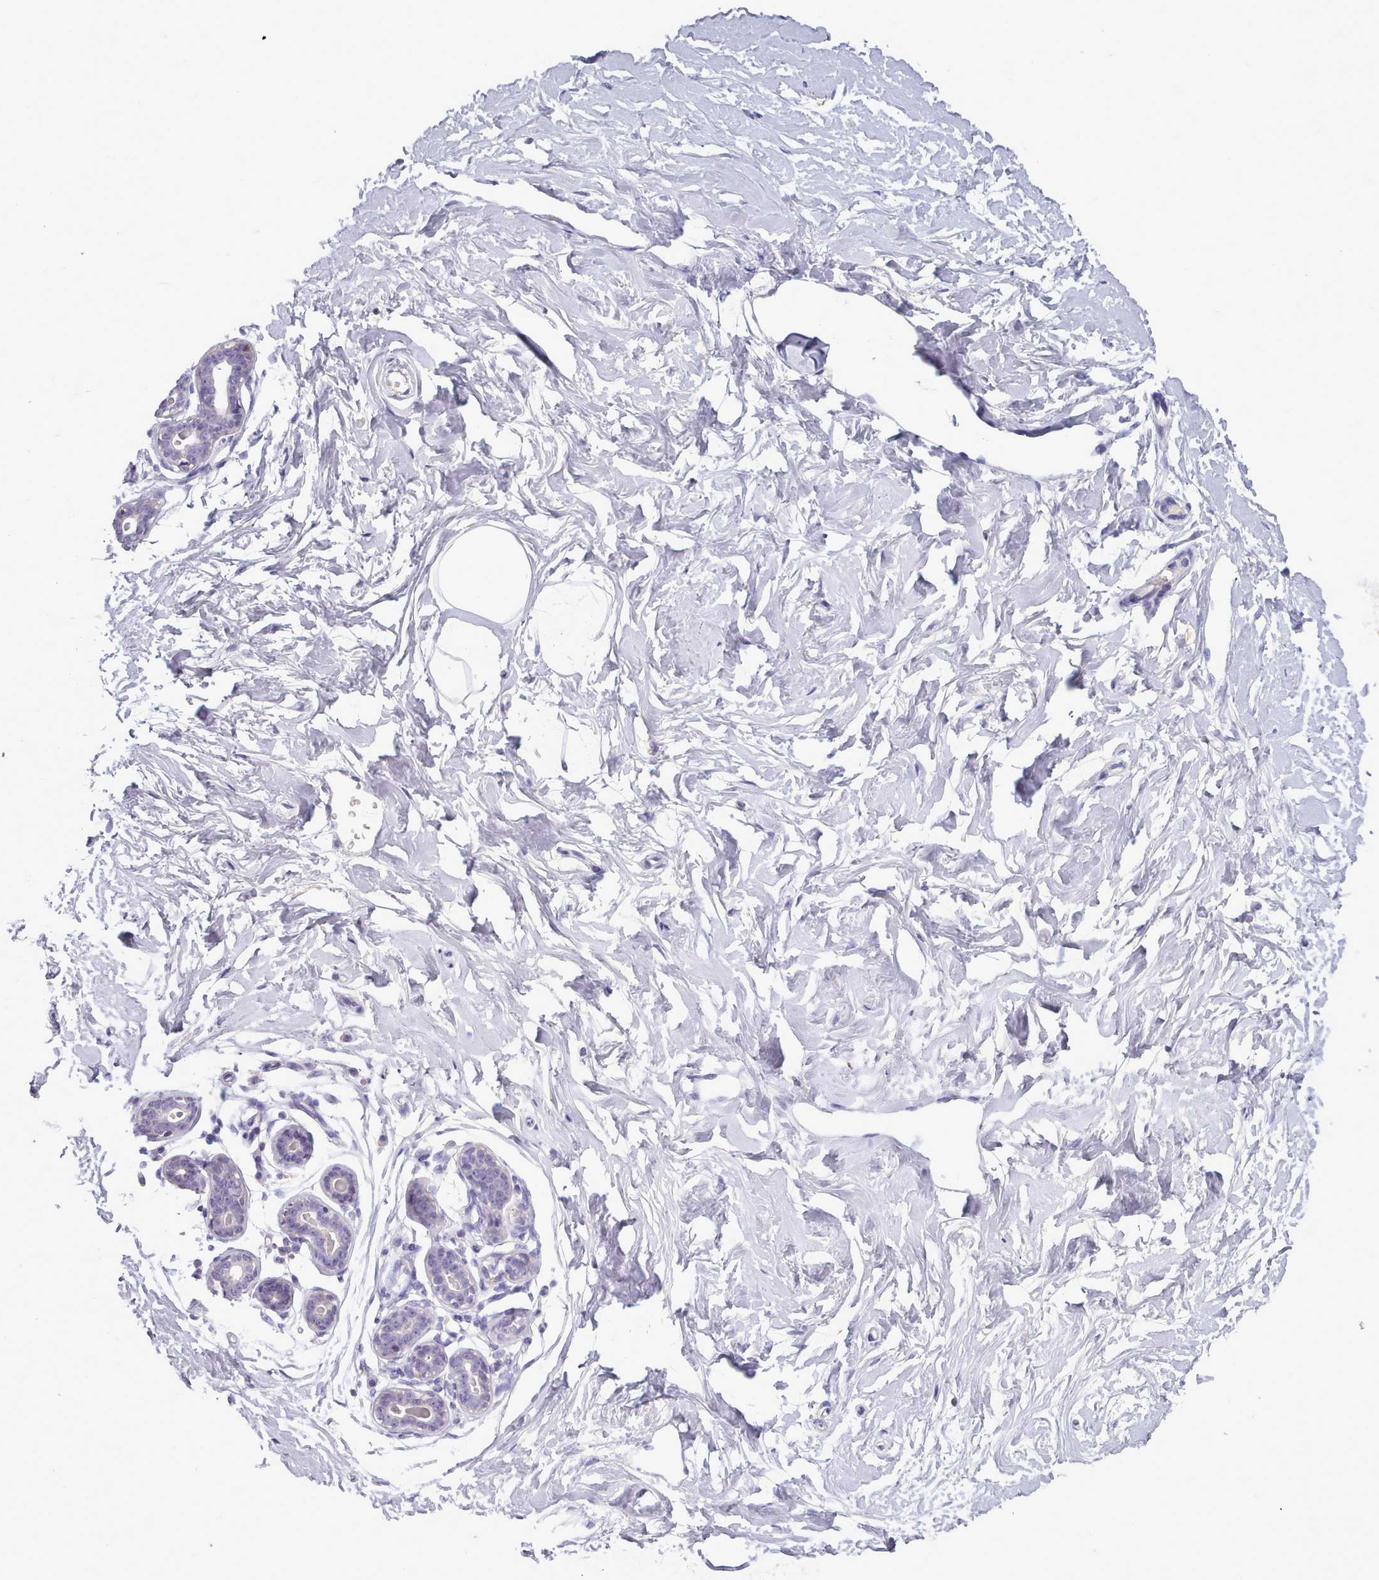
{"staining": {"intensity": "negative", "quantity": "none", "location": "none"}, "tissue": "breast", "cell_type": "Adipocytes", "image_type": "normal", "snomed": [{"axis": "morphology", "description": "Normal tissue, NOS"}, {"axis": "morphology", "description": "Adenoma, NOS"}, {"axis": "topography", "description": "Breast"}], "caption": "Immunohistochemistry (IHC) image of benign human breast stained for a protein (brown), which shows no staining in adipocytes.", "gene": "ZNF43", "patient": {"sex": "female", "age": 23}}